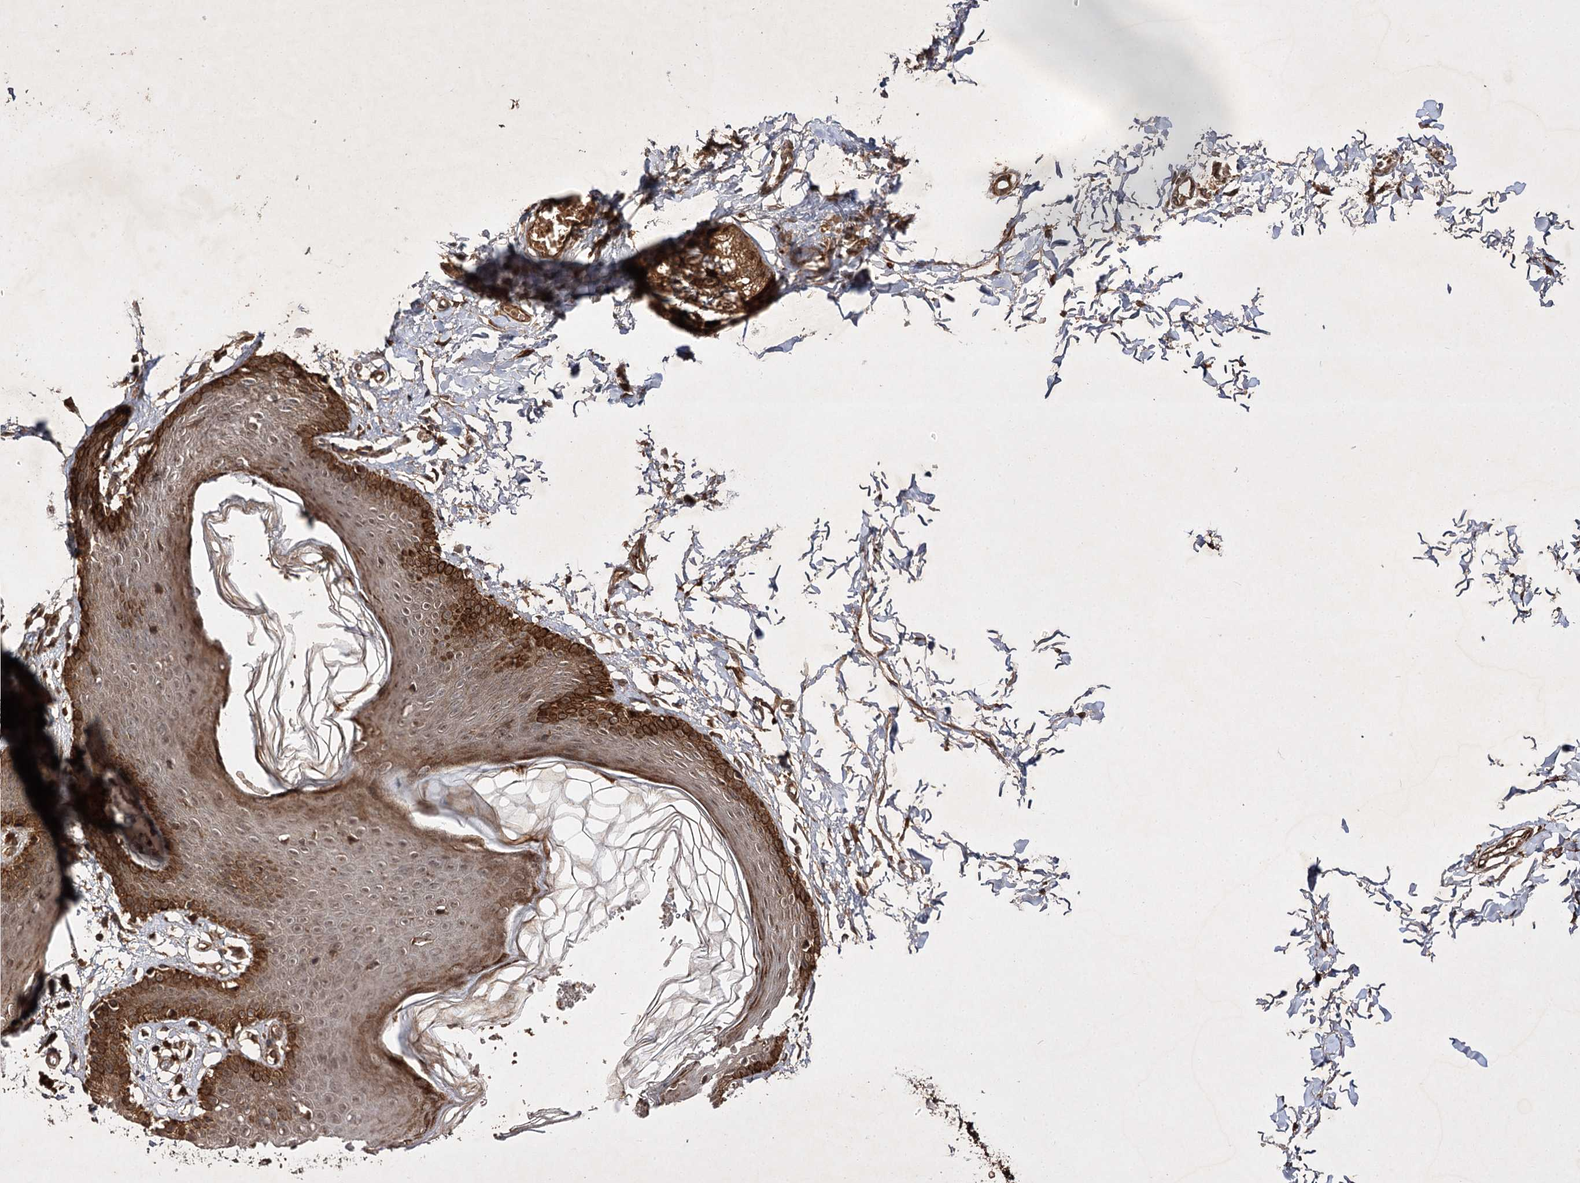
{"staining": {"intensity": "strong", "quantity": "<25%", "location": "cytoplasmic/membranous,nuclear"}, "tissue": "skin", "cell_type": "Epidermal cells", "image_type": "normal", "snomed": [{"axis": "morphology", "description": "Normal tissue, NOS"}, {"axis": "topography", "description": "Vulva"}], "caption": "Immunohistochemical staining of normal human skin demonstrates strong cytoplasmic/membranous,nuclear protein positivity in about <25% of epidermal cells. The staining was performed using DAB (3,3'-diaminobenzidine), with brown indicating positive protein expression. Nuclei are stained blue with hematoxylin.", "gene": "DNAJC13", "patient": {"sex": "female", "age": 66}}